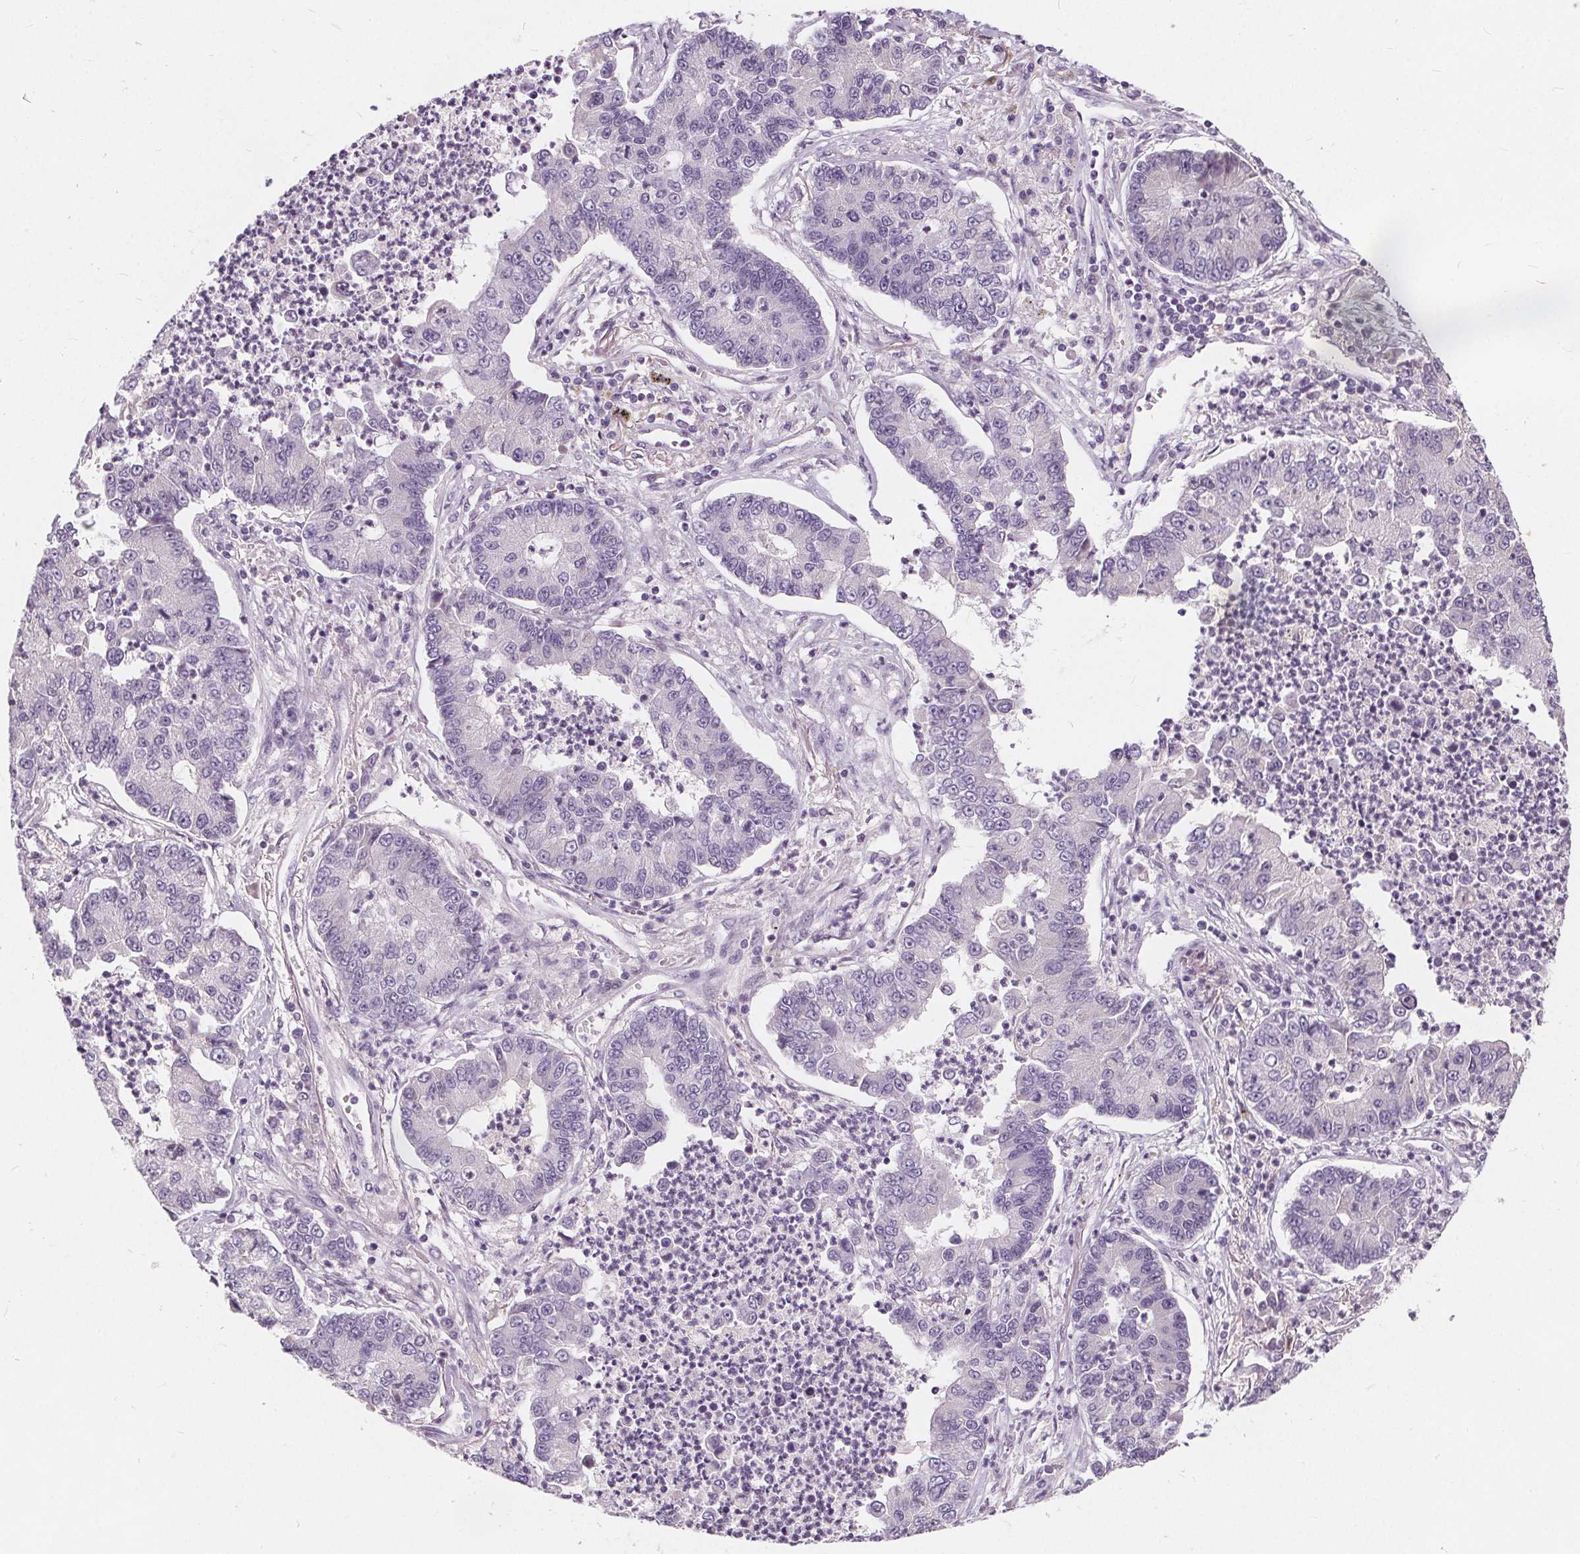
{"staining": {"intensity": "negative", "quantity": "none", "location": "none"}, "tissue": "lung cancer", "cell_type": "Tumor cells", "image_type": "cancer", "snomed": [{"axis": "morphology", "description": "Adenocarcinoma, NOS"}, {"axis": "topography", "description": "Lung"}], "caption": "Human adenocarcinoma (lung) stained for a protein using IHC exhibits no positivity in tumor cells.", "gene": "PLA2G2E", "patient": {"sex": "female", "age": 57}}